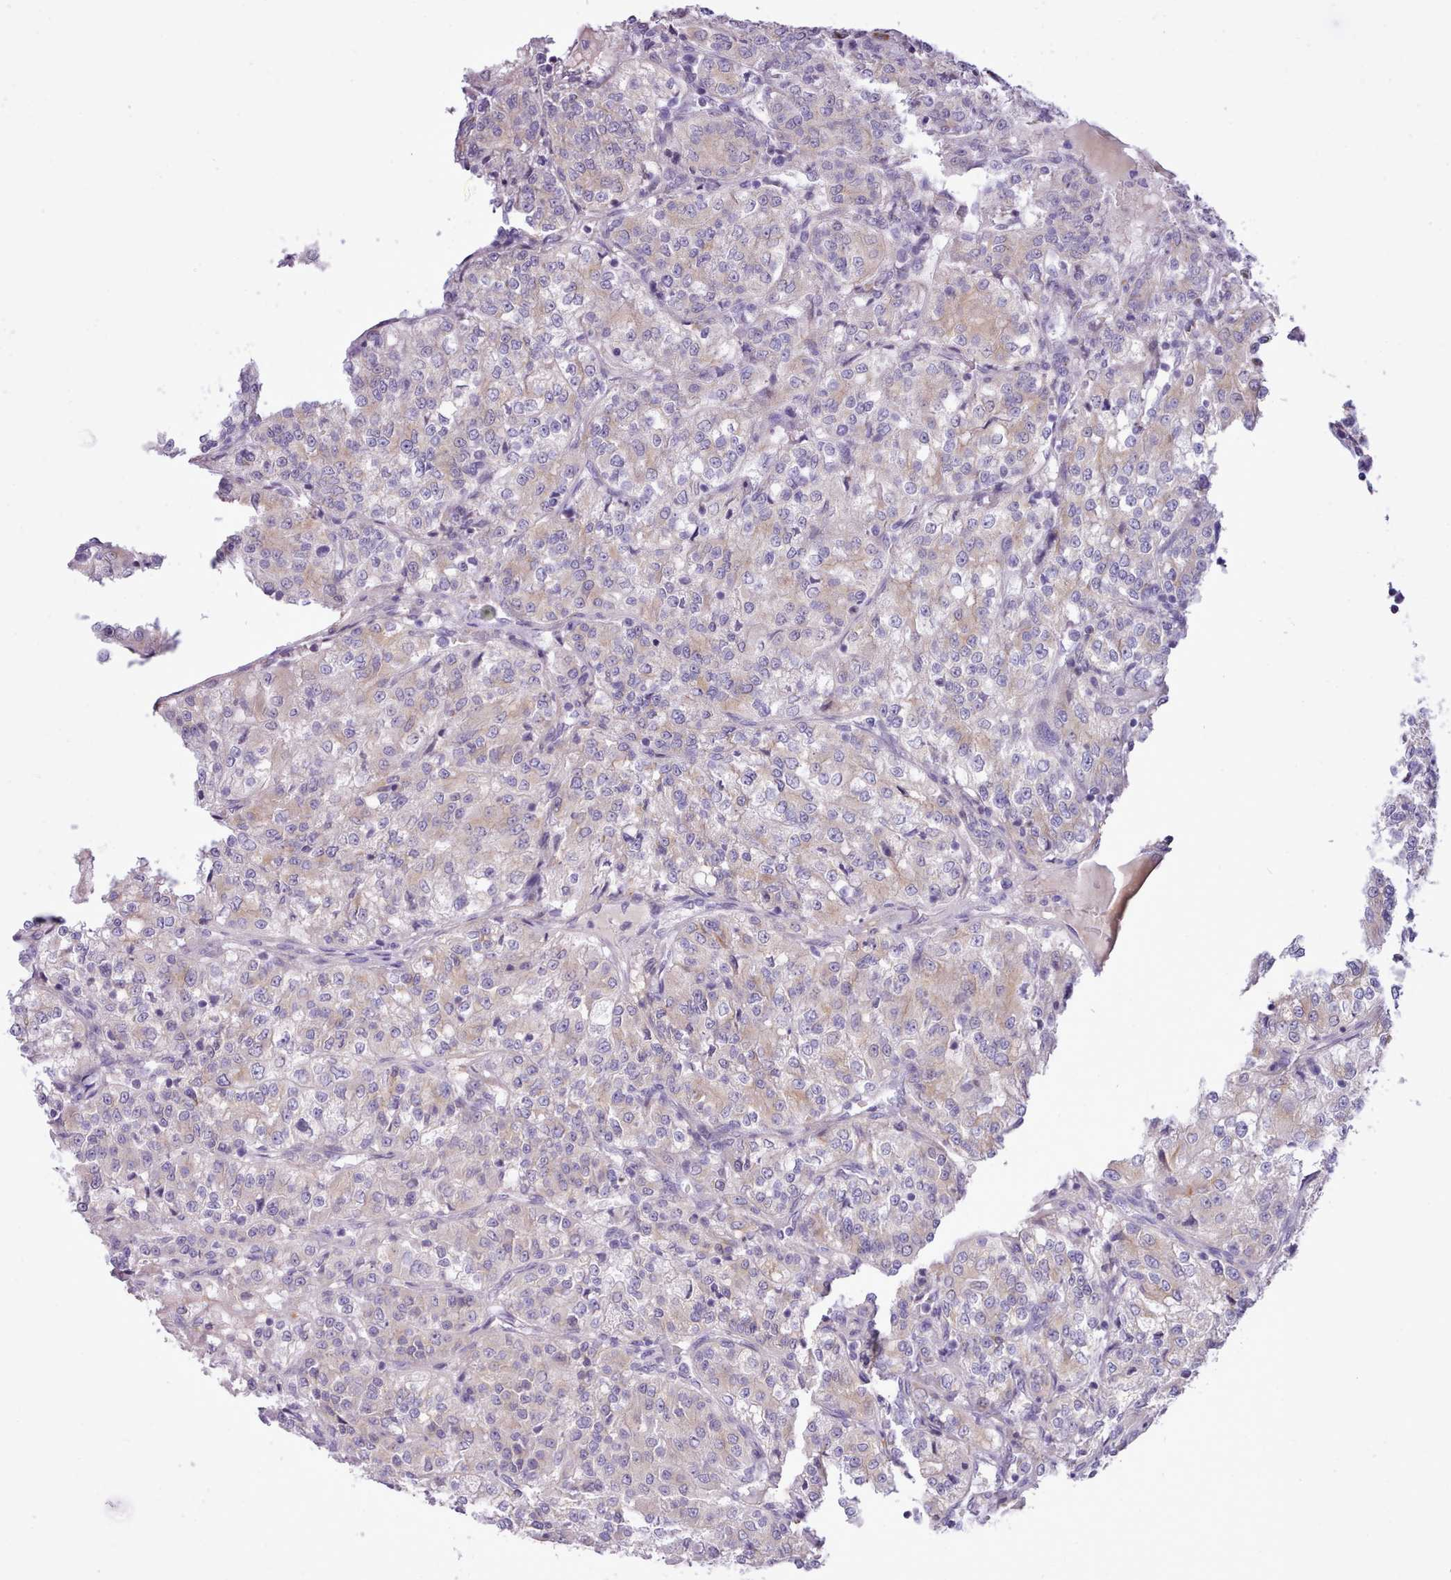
{"staining": {"intensity": "weak", "quantity": "<25%", "location": "cytoplasmic/membranous"}, "tissue": "renal cancer", "cell_type": "Tumor cells", "image_type": "cancer", "snomed": [{"axis": "morphology", "description": "Adenocarcinoma, NOS"}, {"axis": "topography", "description": "Kidney"}], "caption": "The photomicrograph demonstrates no significant positivity in tumor cells of renal adenocarcinoma.", "gene": "CYP2A13", "patient": {"sex": "female", "age": 63}}